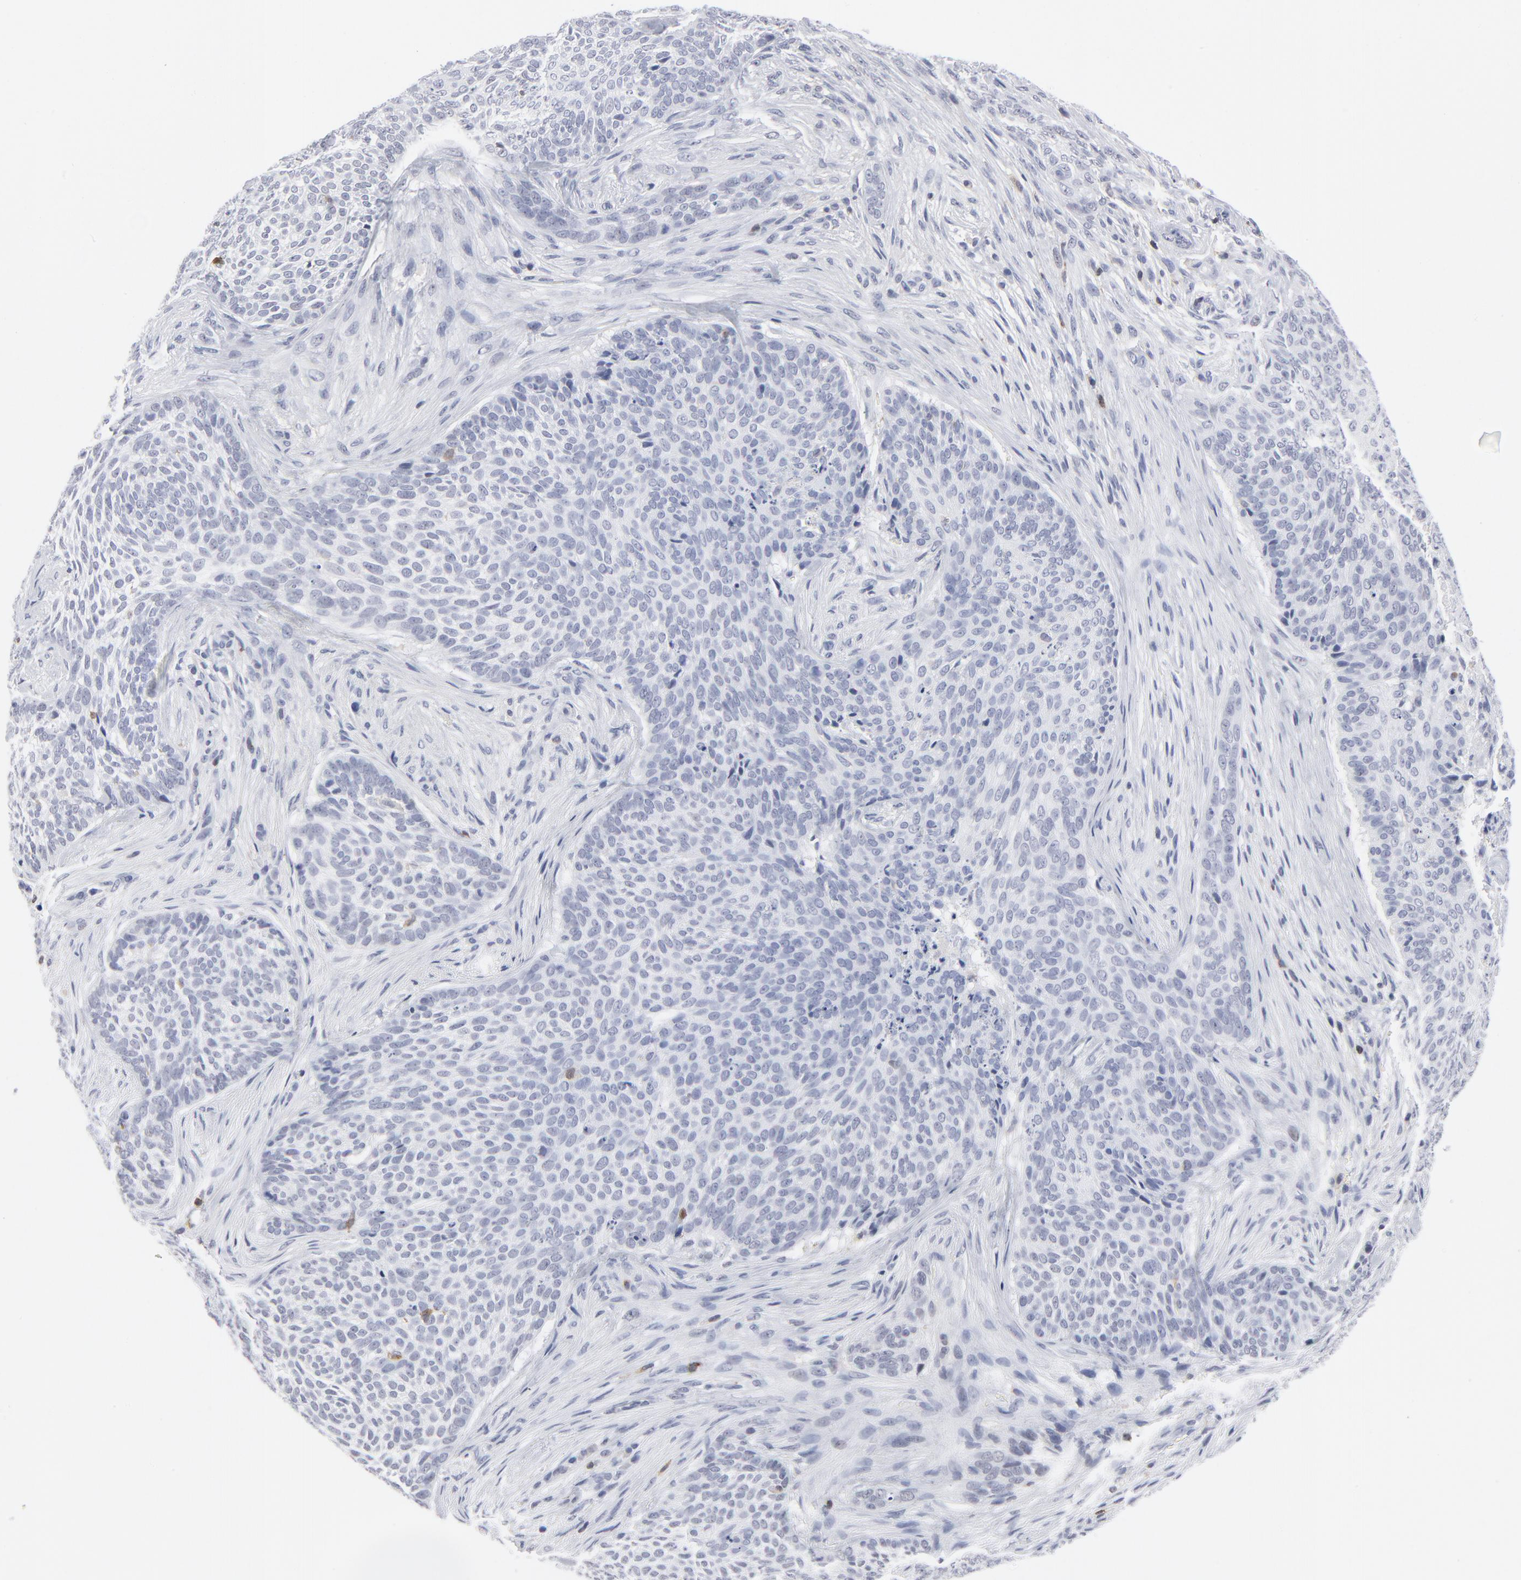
{"staining": {"intensity": "negative", "quantity": "none", "location": "none"}, "tissue": "skin cancer", "cell_type": "Tumor cells", "image_type": "cancer", "snomed": [{"axis": "morphology", "description": "Basal cell carcinoma"}, {"axis": "topography", "description": "Skin"}], "caption": "High power microscopy image of an immunohistochemistry (IHC) photomicrograph of skin basal cell carcinoma, revealing no significant expression in tumor cells.", "gene": "CD2", "patient": {"sex": "male", "age": 91}}